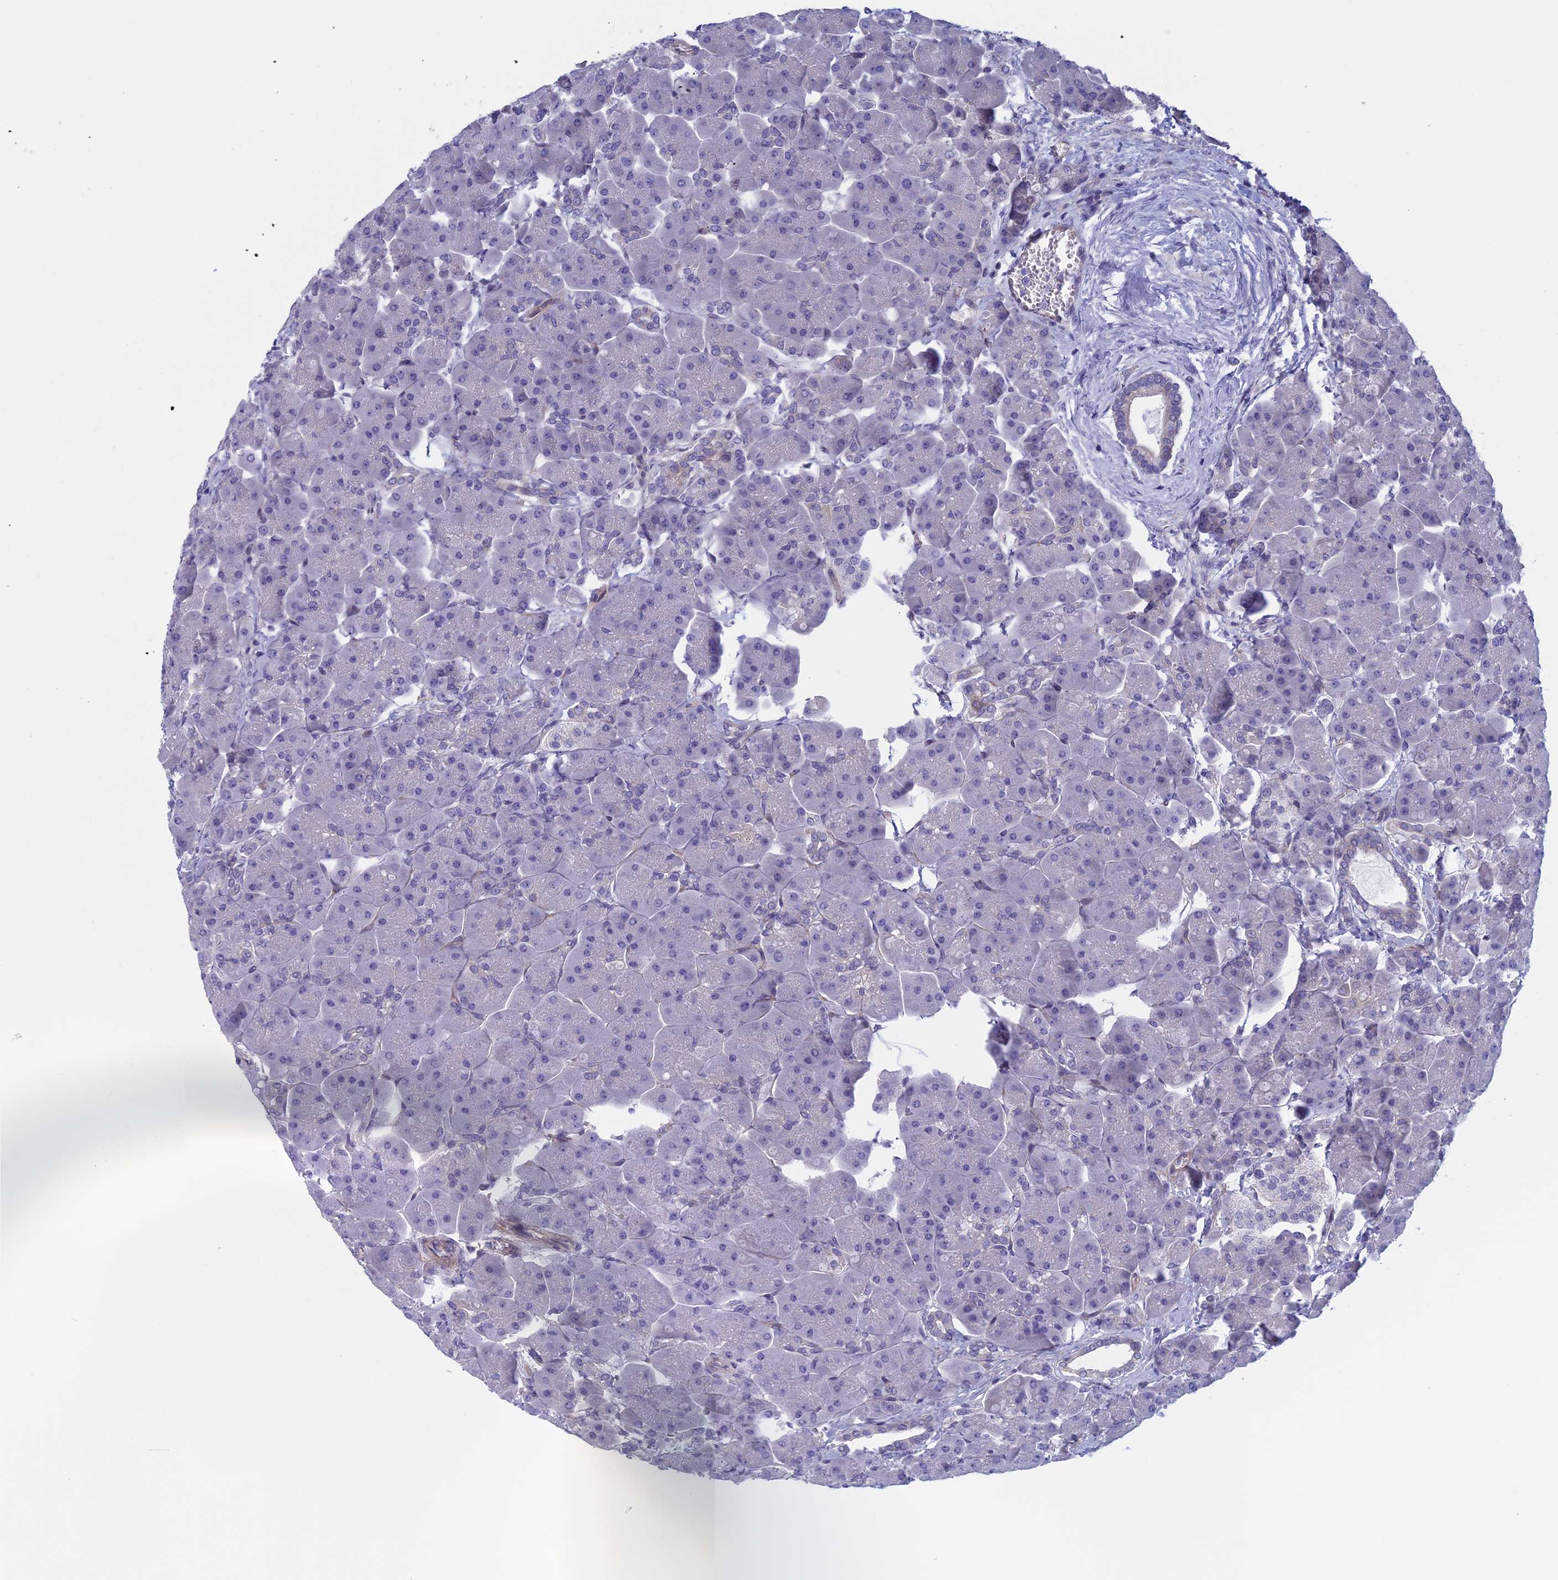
{"staining": {"intensity": "negative", "quantity": "none", "location": "none"}, "tissue": "pancreas", "cell_type": "Exocrine glandular cells", "image_type": "normal", "snomed": [{"axis": "morphology", "description": "Normal tissue, NOS"}, {"axis": "topography", "description": "Pancreas"}], "caption": "Micrograph shows no significant protein positivity in exocrine glandular cells of benign pancreas.", "gene": "CNOT6L", "patient": {"sex": "male", "age": 66}}